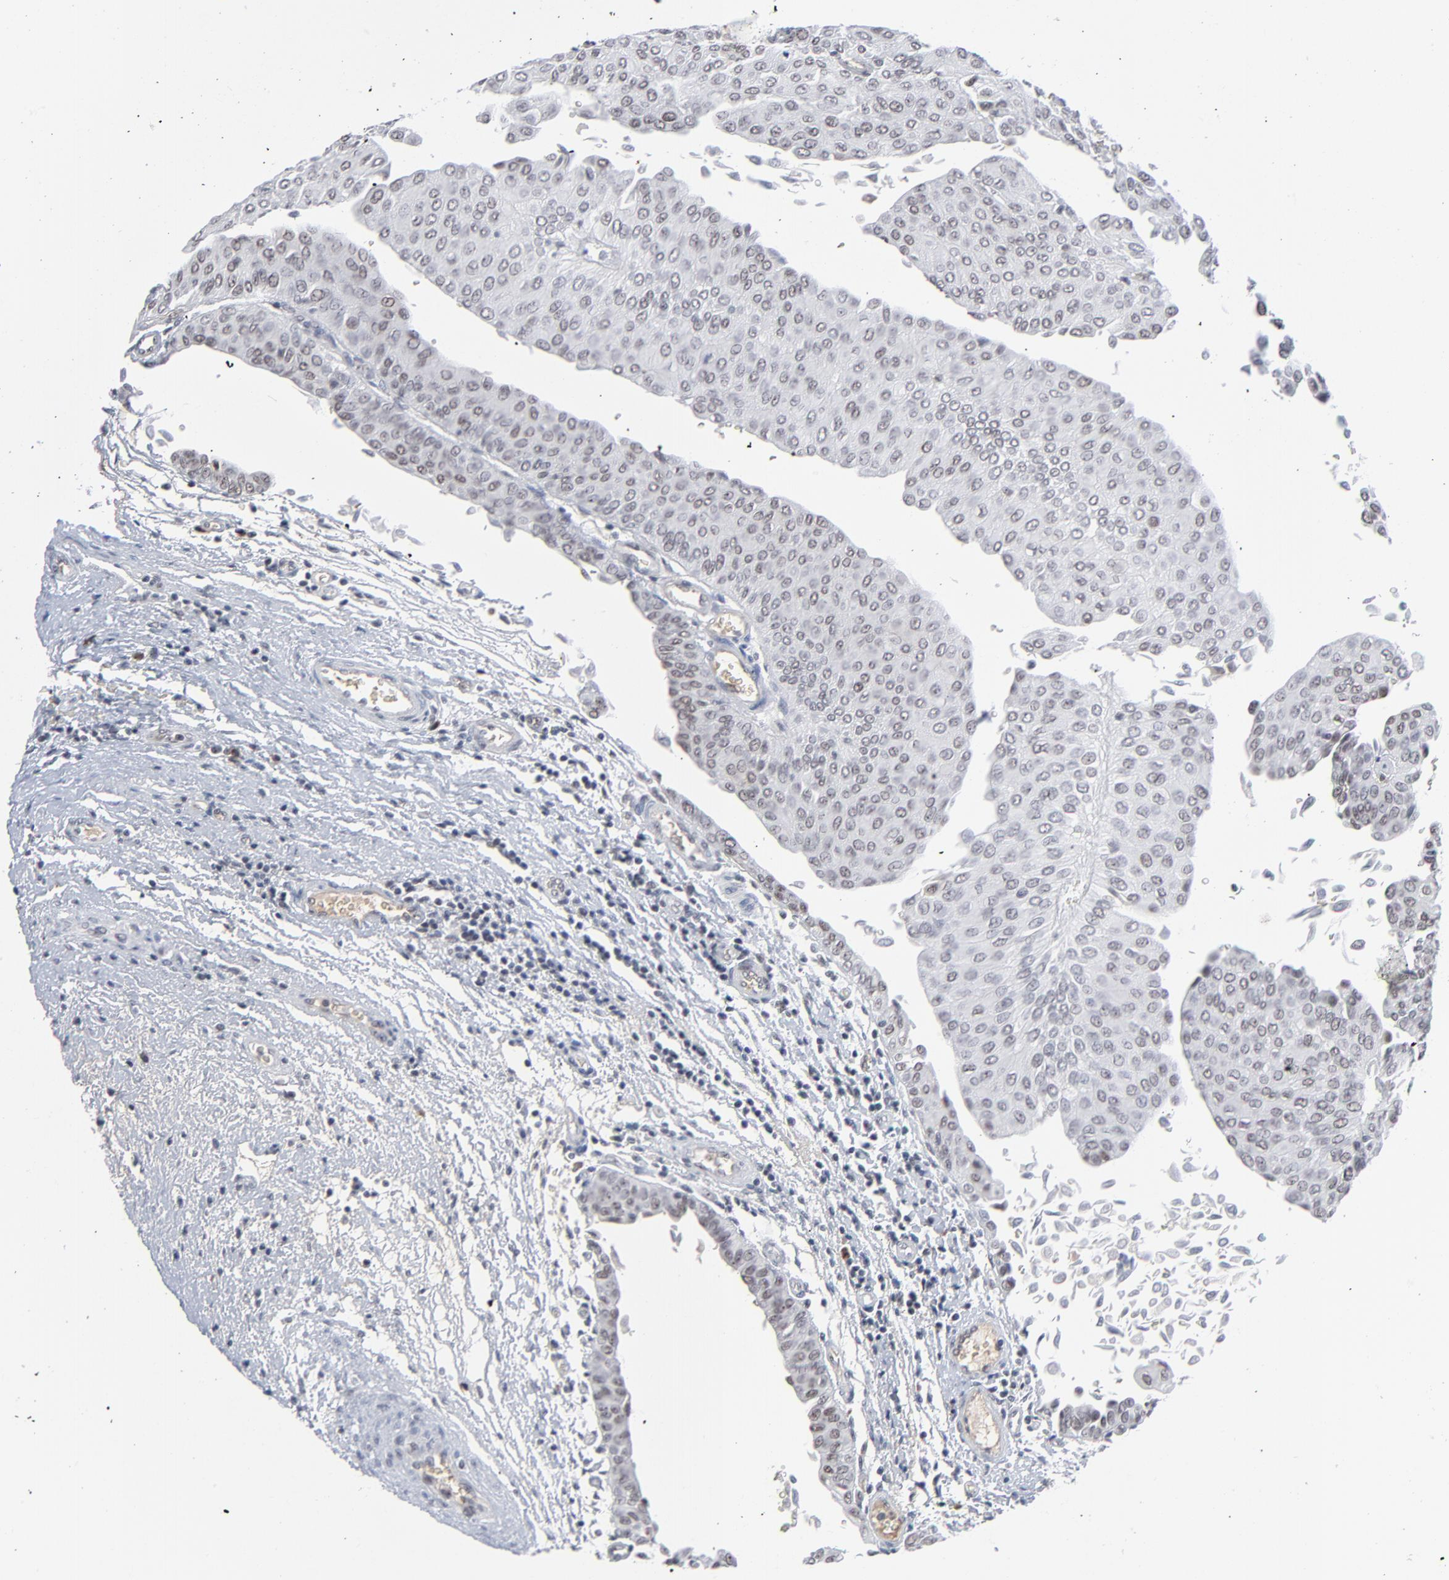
{"staining": {"intensity": "weak", "quantity": "<25%", "location": "nuclear"}, "tissue": "urothelial cancer", "cell_type": "Tumor cells", "image_type": "cancer", "snomed": [{"axis": "morphology", "description": "Urothelial carcinoma, Low grade"}, {"axis": "topography", "description": "Urinary bladder"}], "caption": "Immunohistochemistry of urothelial cancer exhibits no positivity in tumor cells. (DAB (3,3'-diaminobenzidine) immunohistochemistry, high magnification).", "gene": "MPHOSPH6", "patient": {"sex": "male", "age": 64}}